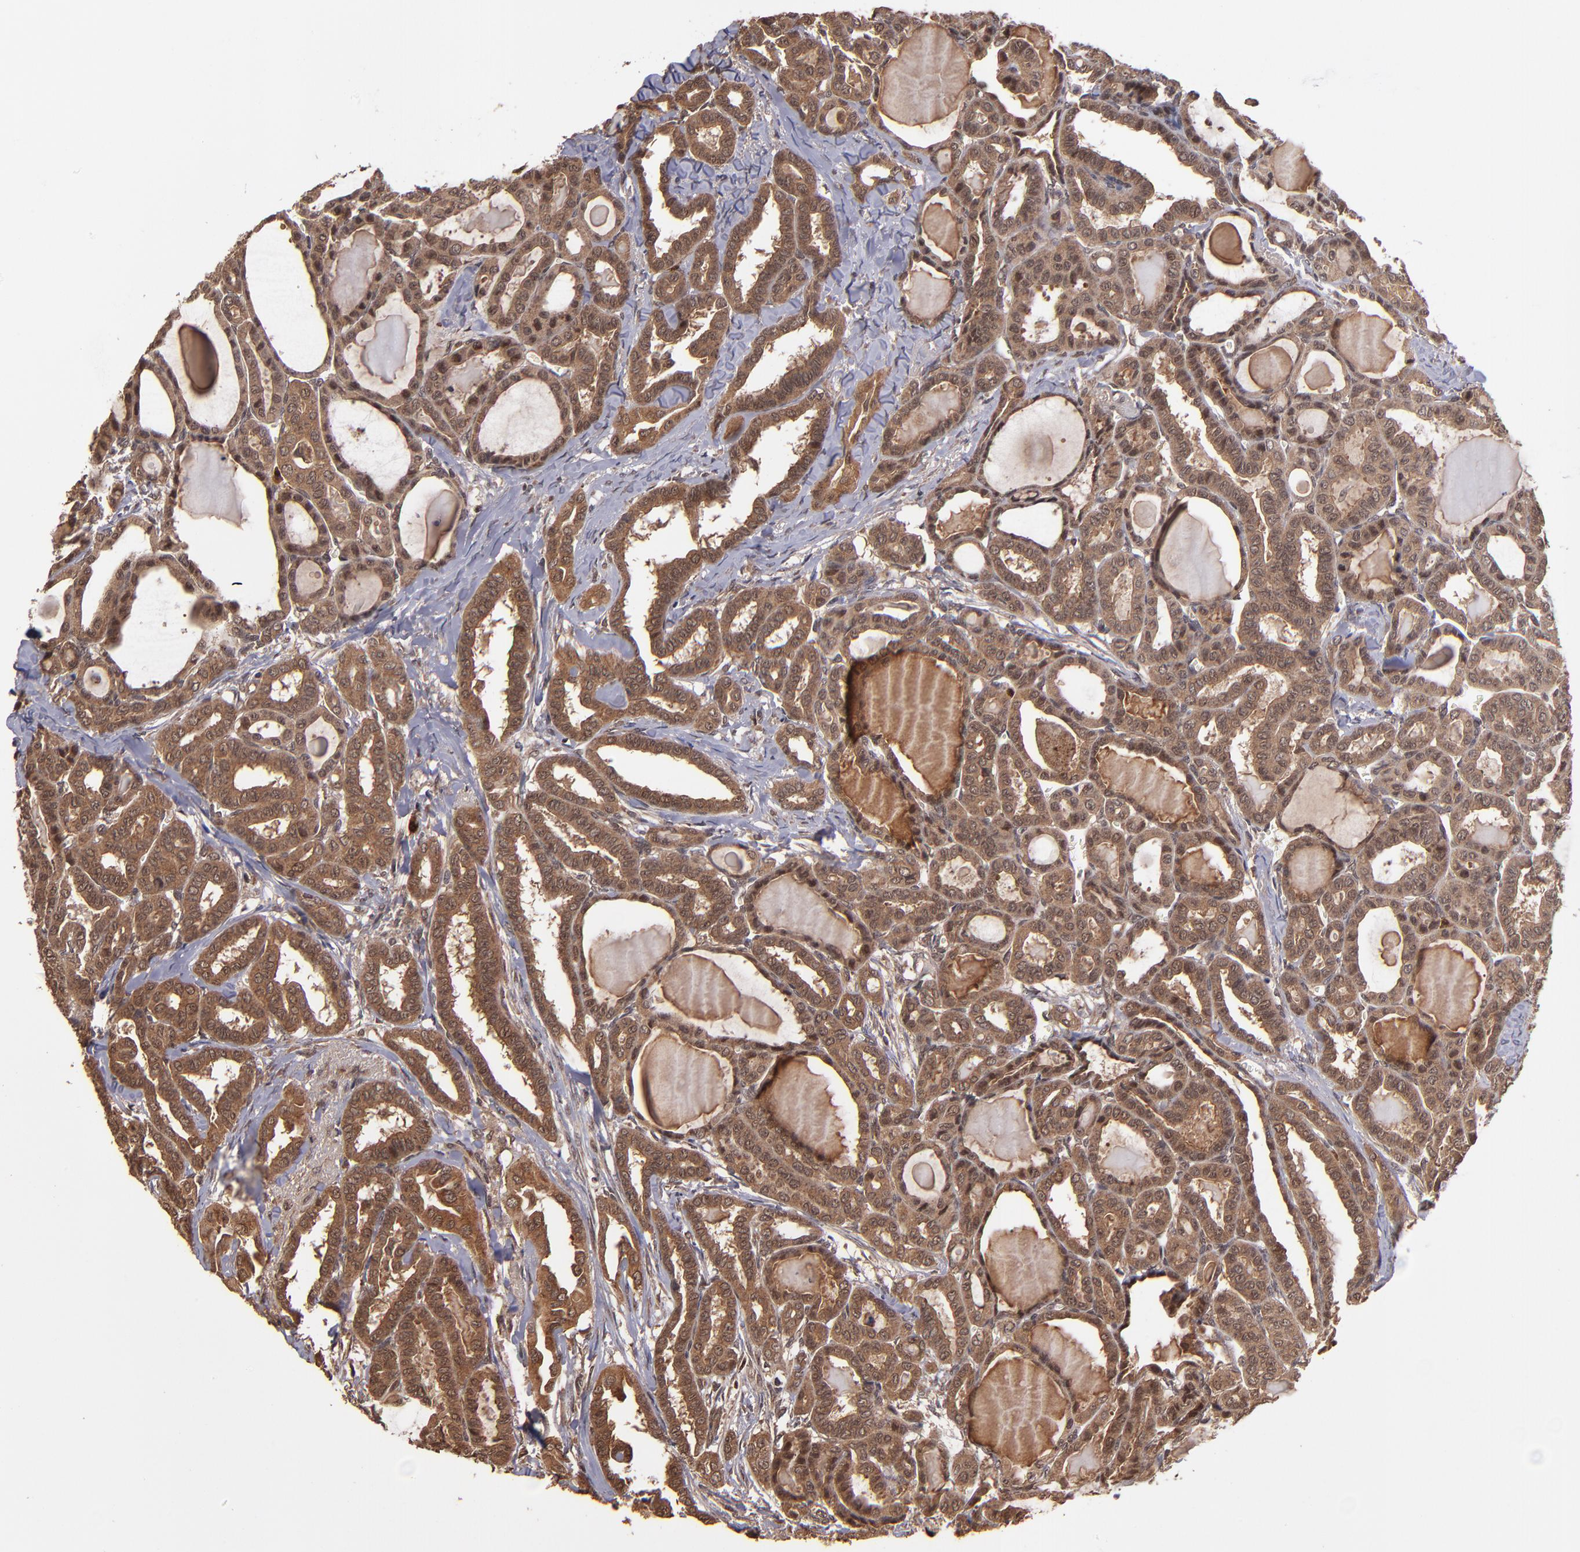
{"staining": {"intensity": "strong", "quantity": ">75%", "location": "cytoplasmic/membranous"}, "tissue": "thyroid cancer", "cell_type": "Tumor cells", "image_type": "cancer", "snomed": [{"axis": "morphology", "description": "Carcinoma, NOS"}, {"axis": "topography", "description": "Thyroid gland"}], "caption": "DAB (3,3'-diaminobenzidine) immunohistochemical staining of thyroid cancer demonstrates strong cytoplasmic/membranous protein positivity in approximately >75% of tumor cells.", "gene": "NFE2L2", "patient": {"sex": "female", "age": 91}}